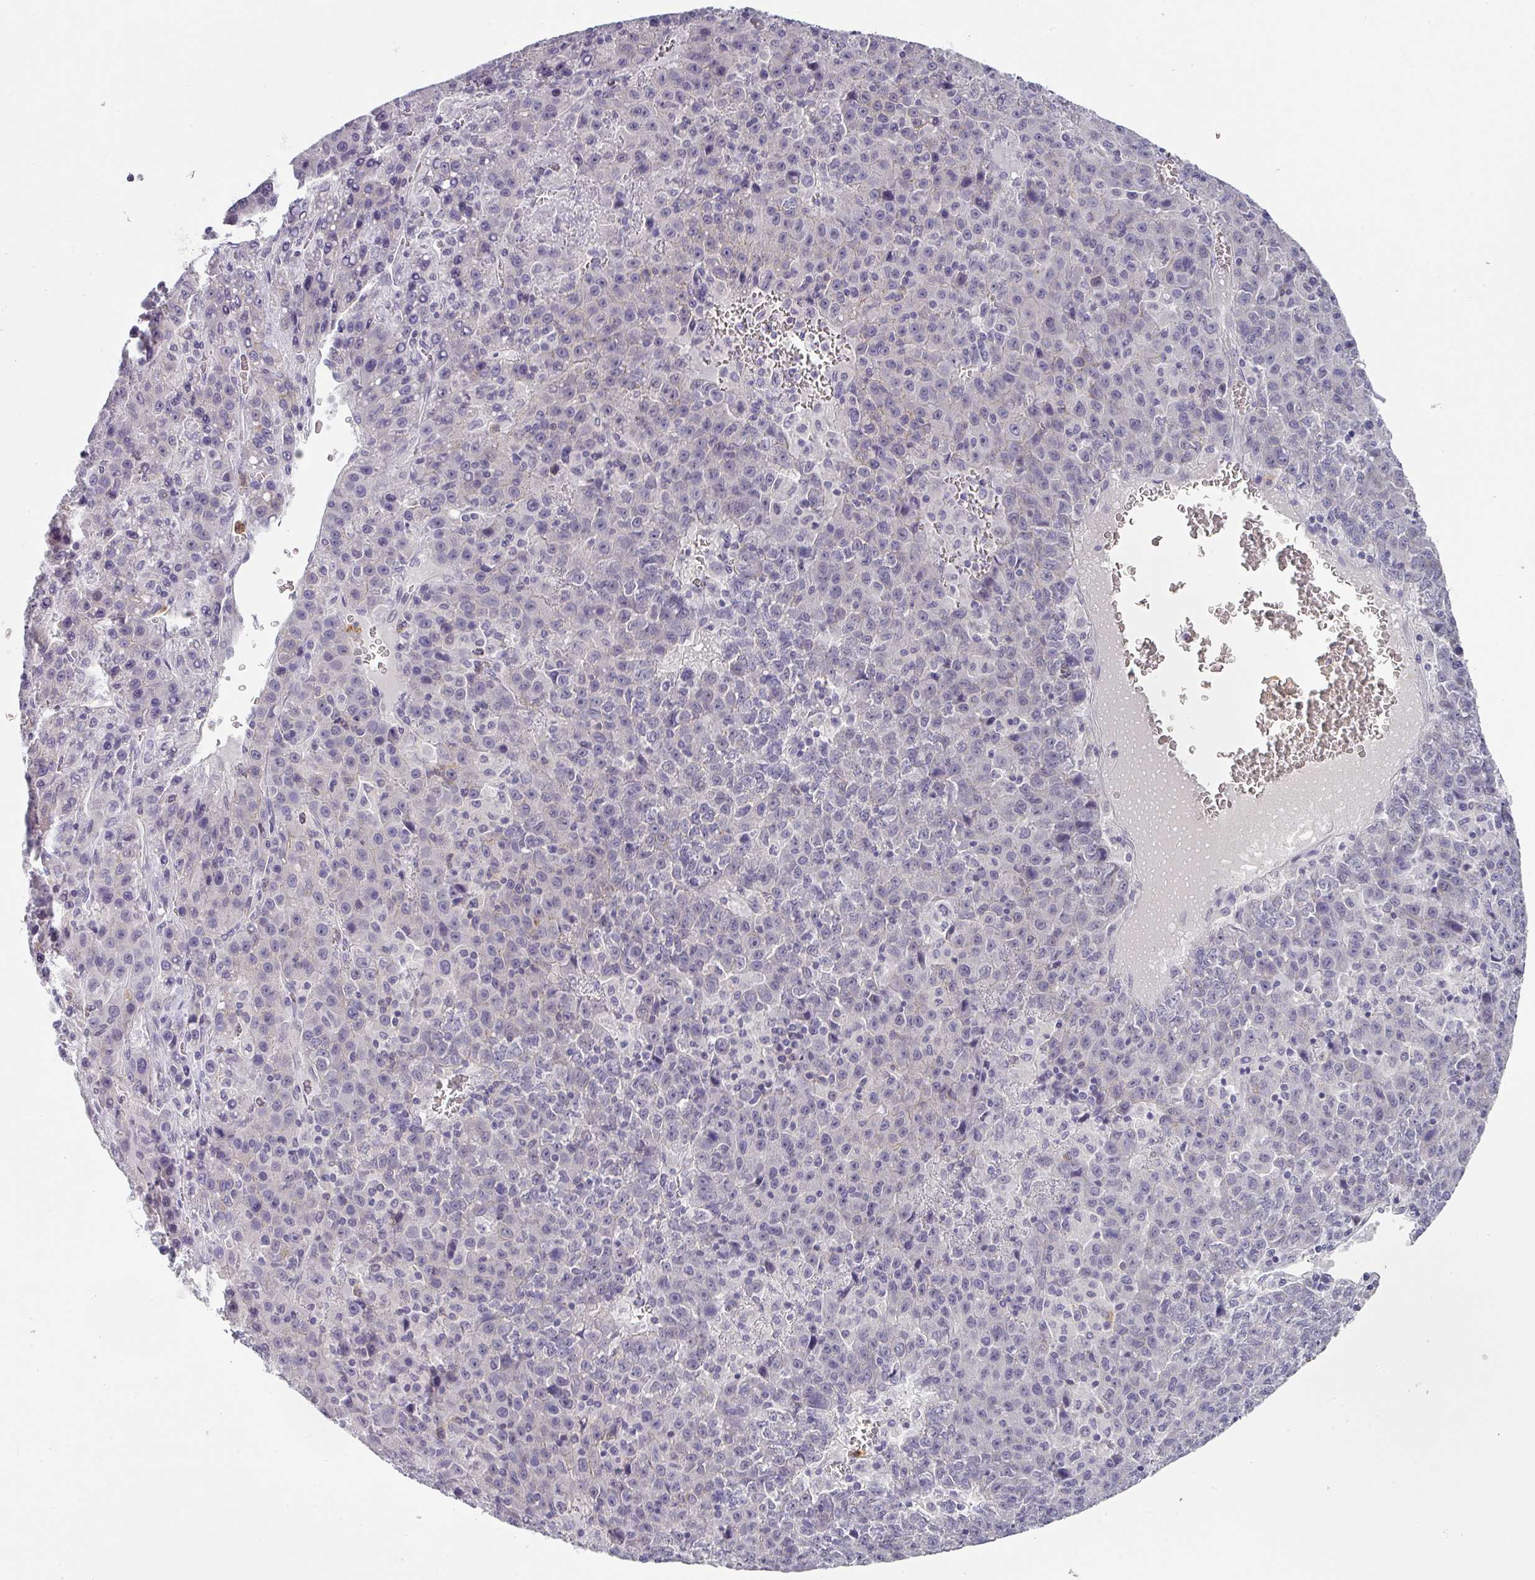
{"staining": {"intensity": "negative", "quantity": "none", "location": "none"}, "tissue": "liver cancer", "cell_type": "Tumor cells", "image_type": "cancer", "snomed": [{"axis": "morphology", "description": "Carcinoma, Hepatocellular, NOS"}, {"axis": "topography", "description": "Liver"}], "caption": "Immunohistochemistry histopathology image of liver hepatocellular carcinoma stained for a protein (brown), which displays no staining in tumor cells.", "gene": "BTLA", "patient": {"sex": "female", "age": 53}}